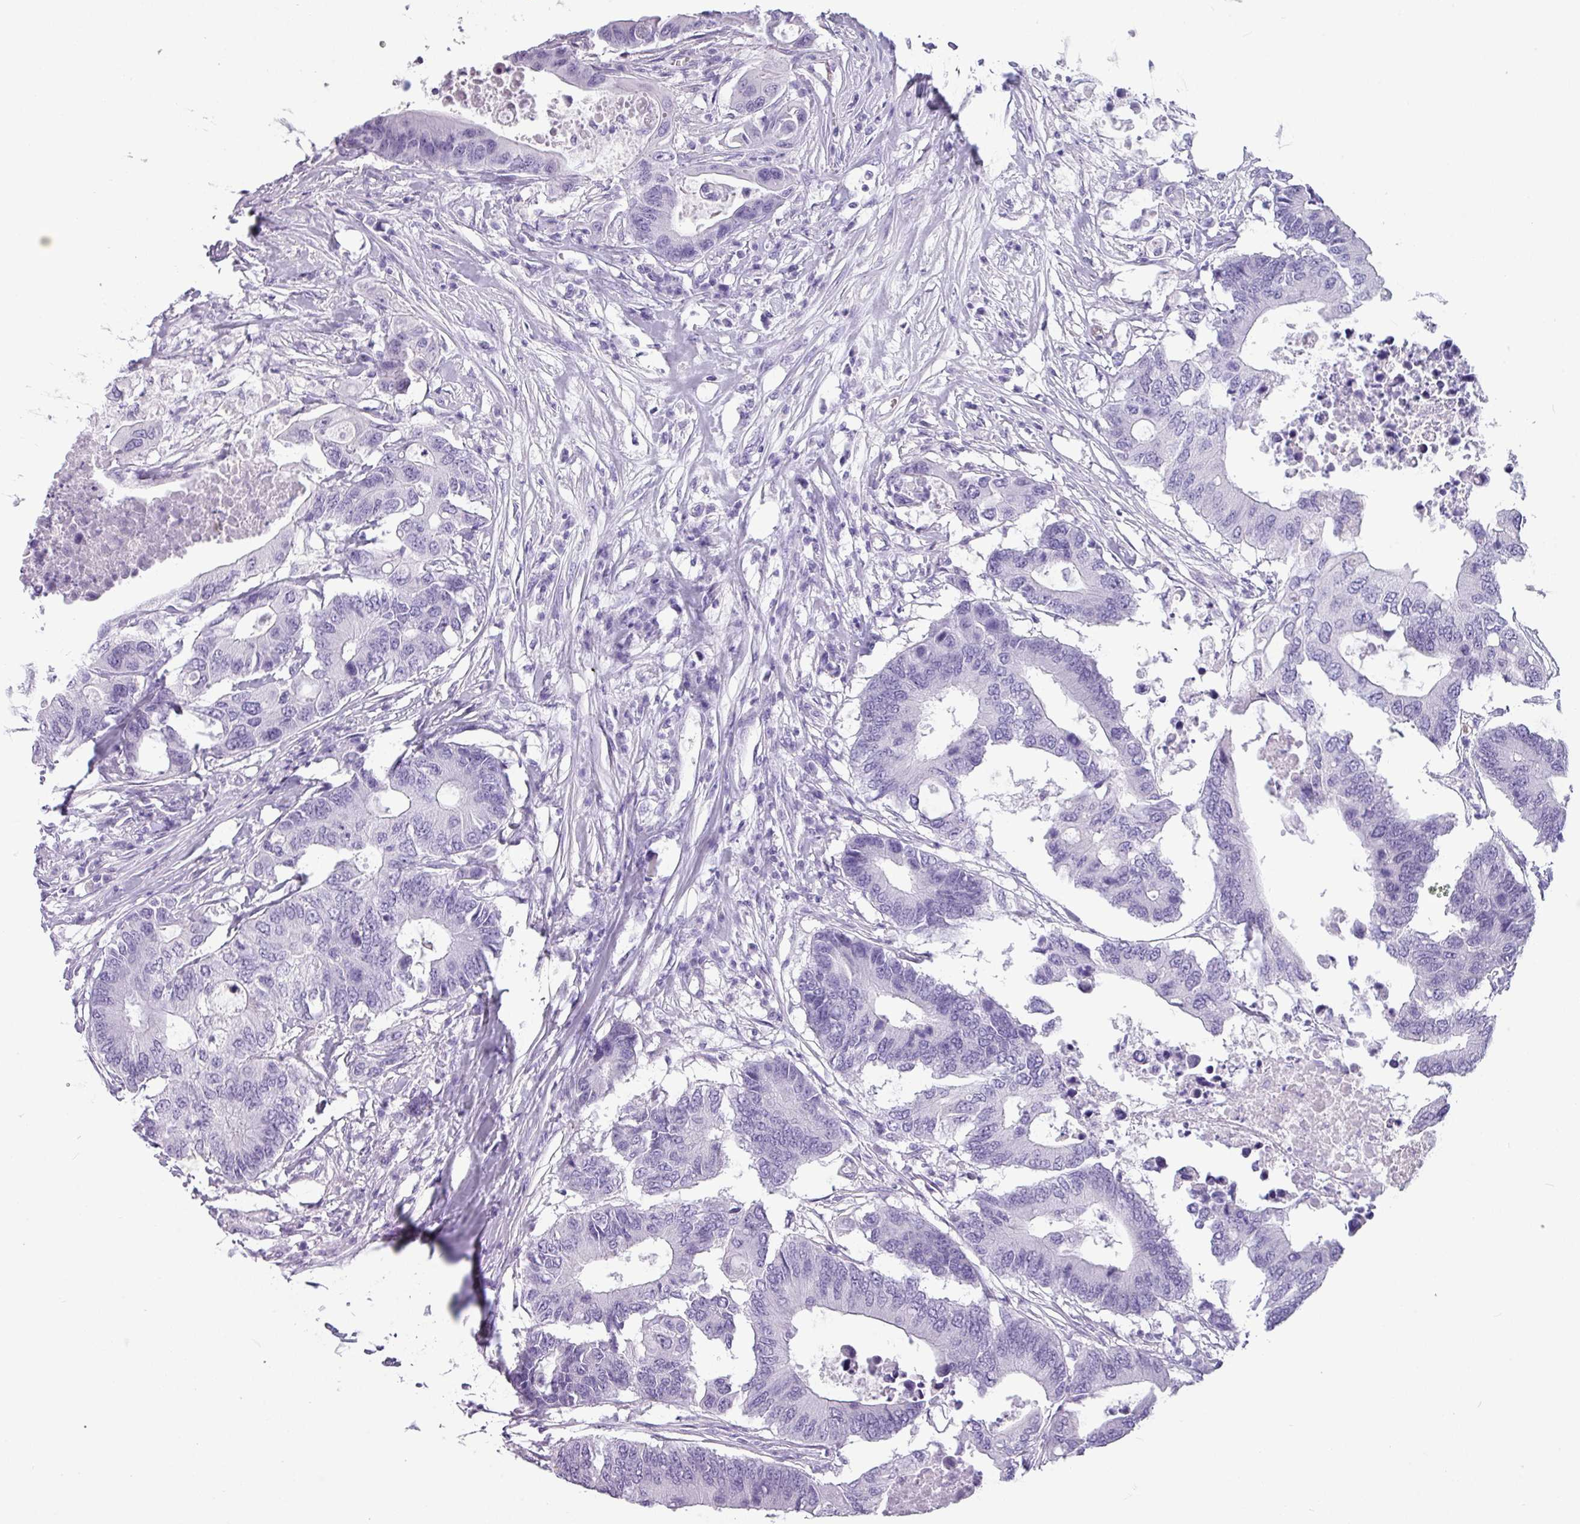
{"staining": {"intensity": "negative", "quantity": "none", "location": "none"}, "tissue": "colorectal cancer", "cell_type": "Tumor cells", "image_type": "cancer", "snomed": [{"axis": "morphology", "description": "Adenocarcinoma, NOS"}, {"axis": "topography", "description": "Colon"}], "caption": "The immunohistochemistry (IHC) micrograph has no significant expression in tumor cells of adenocarcinoma (colorectal) tissue. (Brightfield microscopy of DAB (3,3'-diaminobenzidine) IHC at high magnification).", "gene": "CRYBB2", "patient": {"sex": "male", "age": 71}}